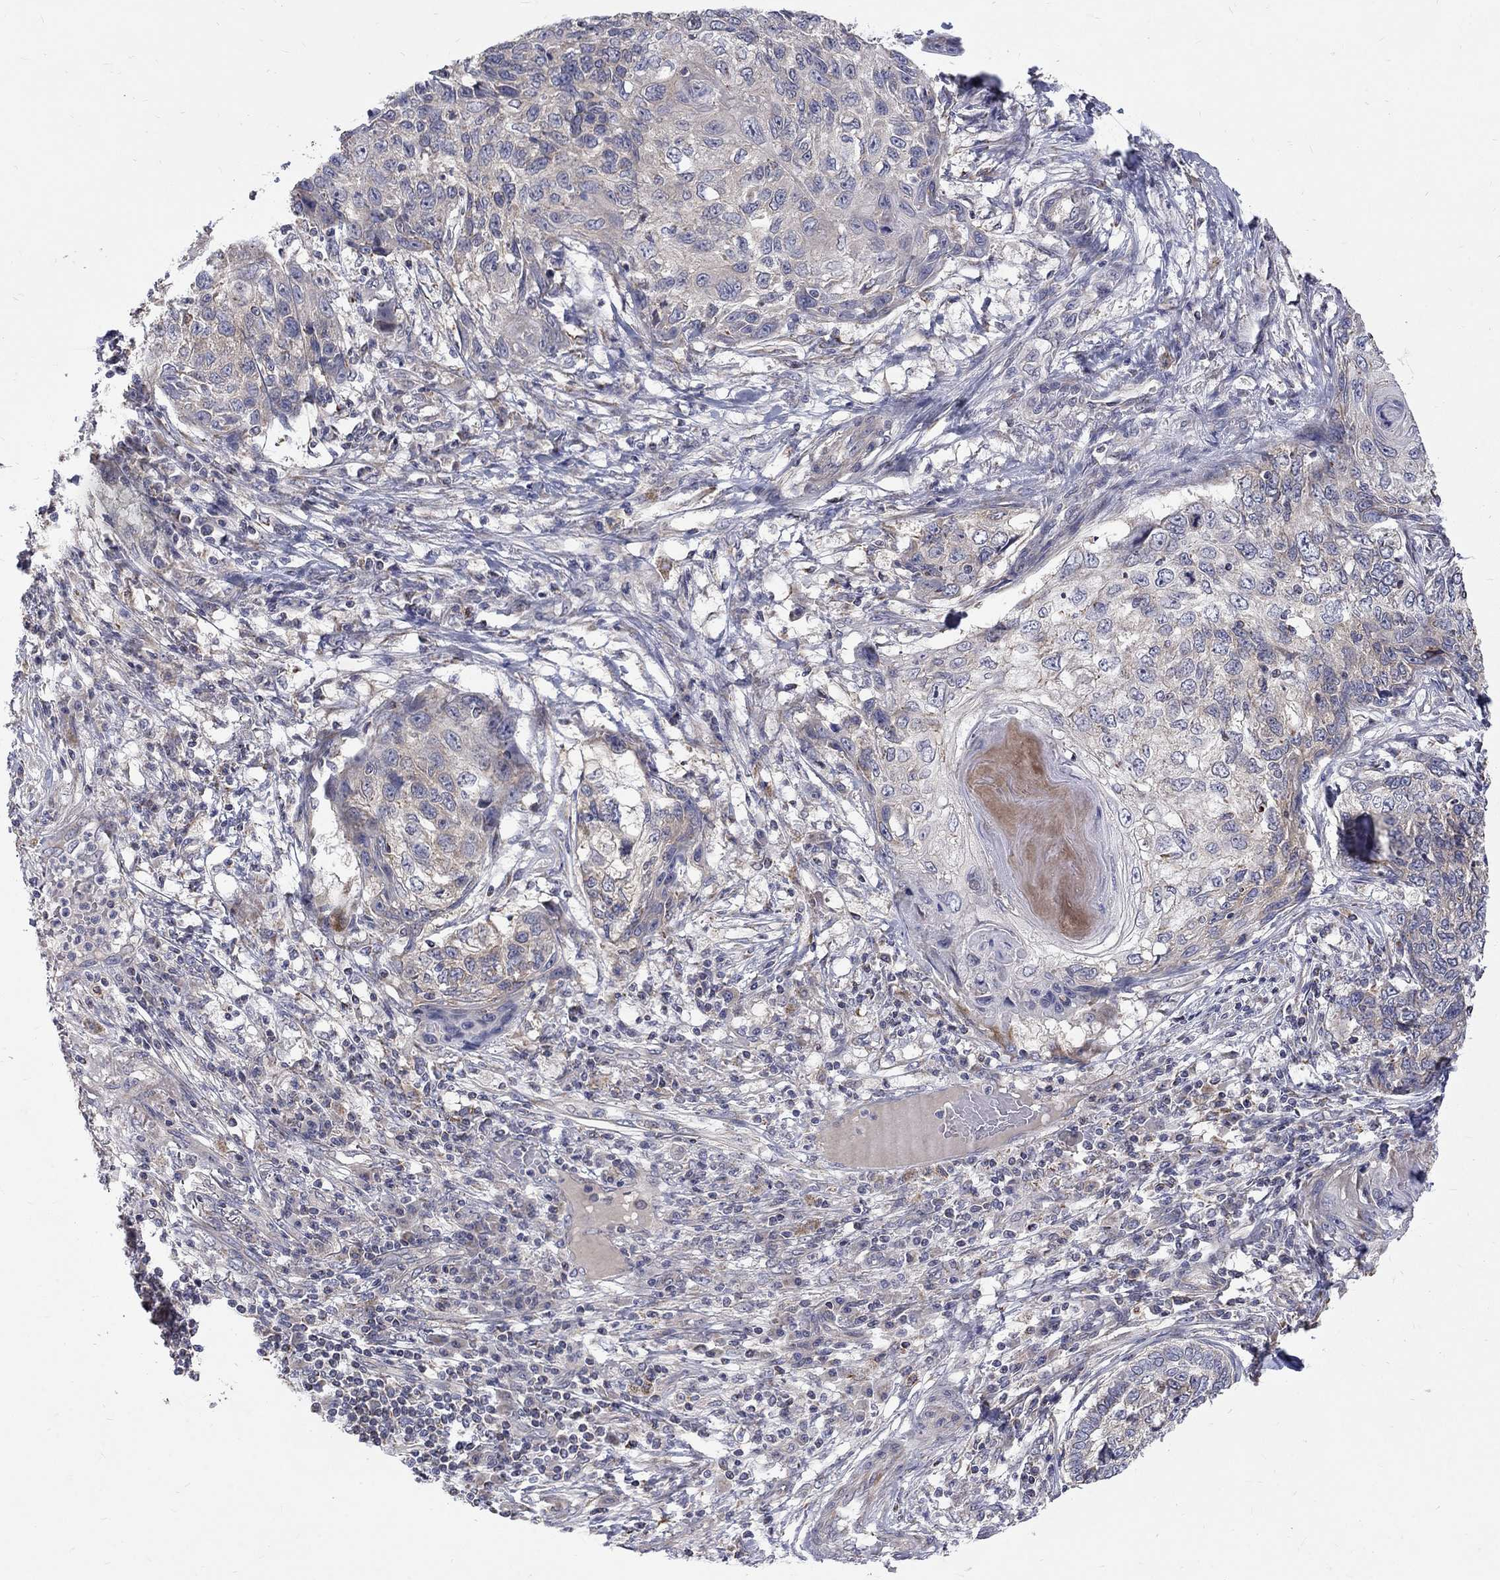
{"staining": {"intensity": "negative", "quantity": "none", "location": "none"}, "tissue": "skin cancer", "cell_type": "Tumor cells", "image_type": "cancer", "snomed": [{"axis": "morphology", "description": "Squamous cell carcinoma, NOS"}, {"axis": "topography", "description": "Skin"}], "caption": "Immunohistochemistry (IHC) histopathology image of neoplastic tissue: human squamous cell carcinoma (skin) stained with DAB (3,3'-diaminobenzidine) reveals no significant protein positivity in tumor cells.", "gene": "SH2B1", "patient": {"sex": "male", "age": 92}}